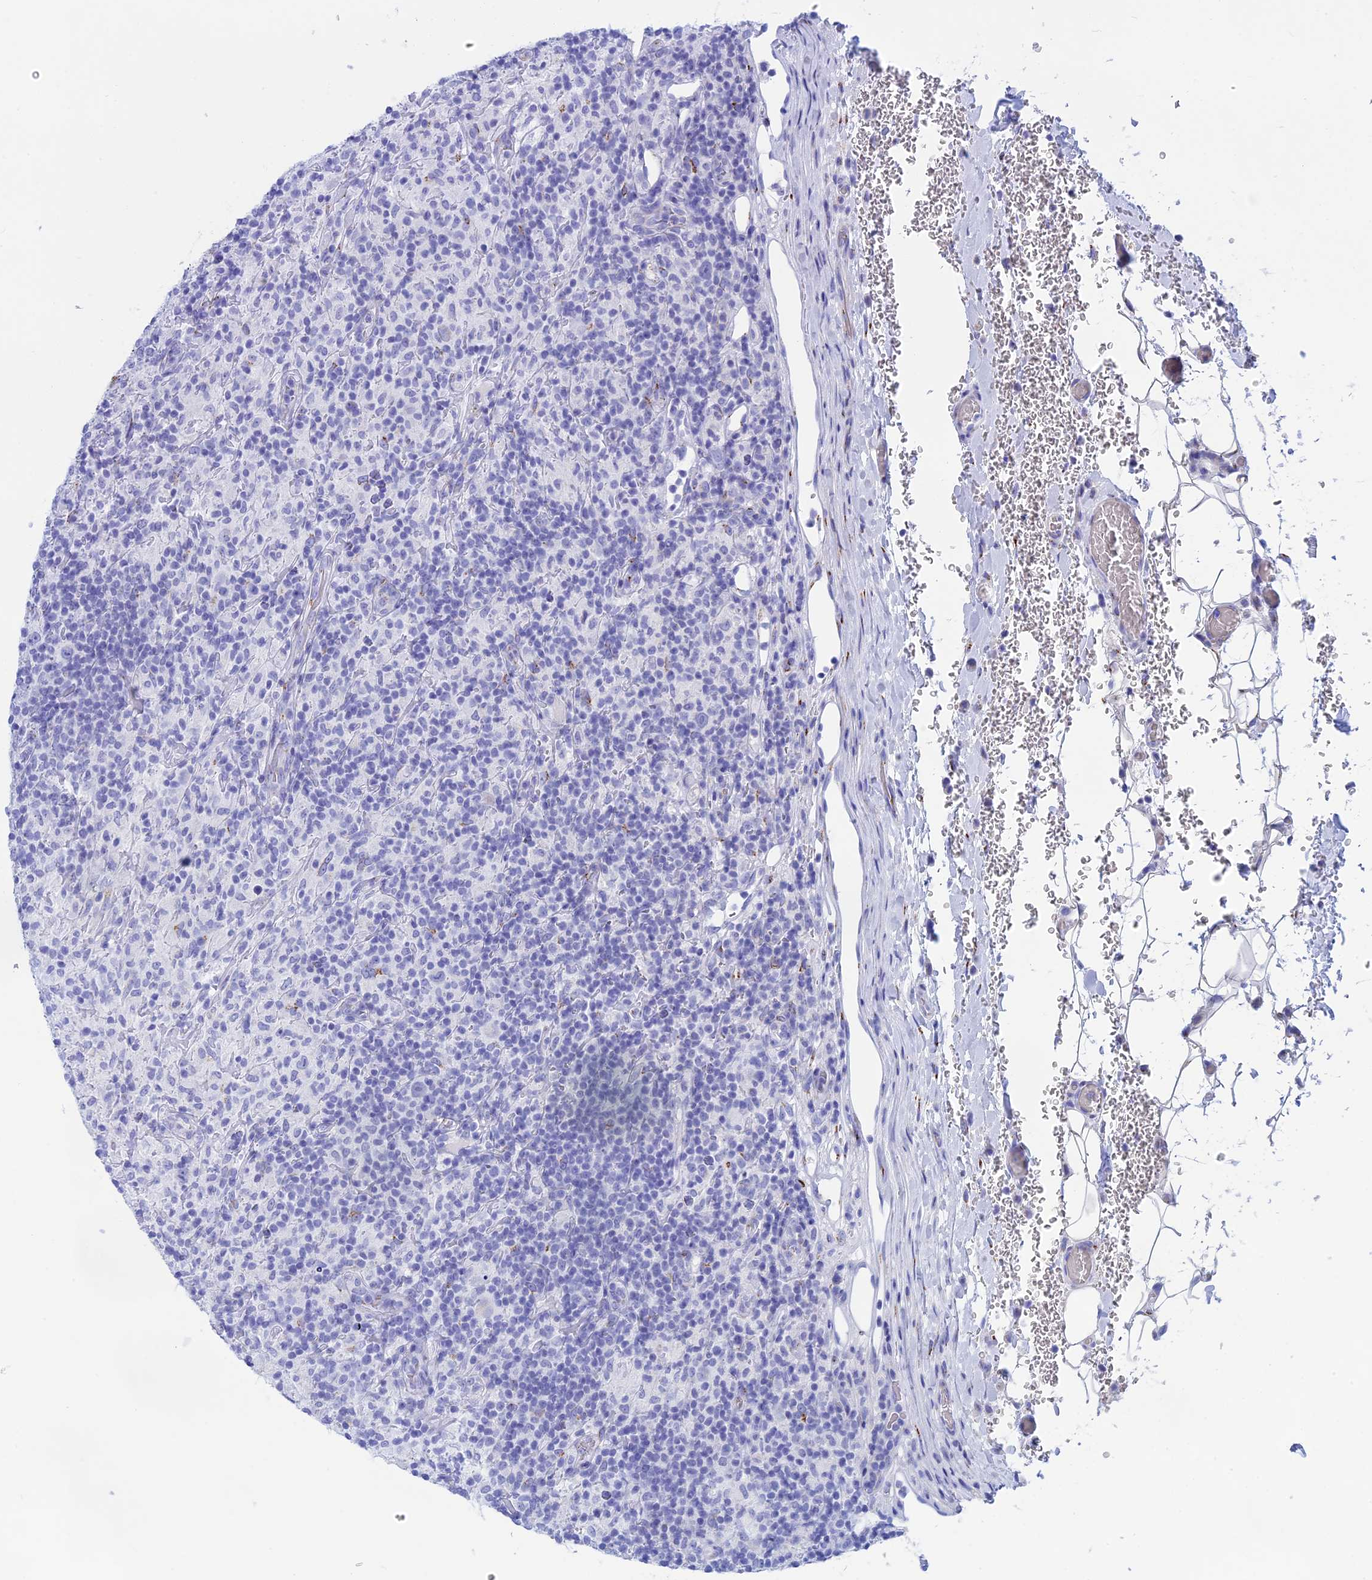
{"staining": {"intensity": "negative", "quantity": "none", "location": "none"}, "tissue": "lymphoma", "cell_type": "Tumor cells", "image_type": "cancer", "snomed": [{"axis": "morphology", "description": "Hodgkin's disease, NOS"}, {"axis": "topography", "description": "Lymph node"}], "caption": "An IHC photomicrograph of lymphoma is shown. There is no staining in tumor cells of lymphoma.", "gene": "ERICH4", "patient": {"sex": "male", "age": 70}}